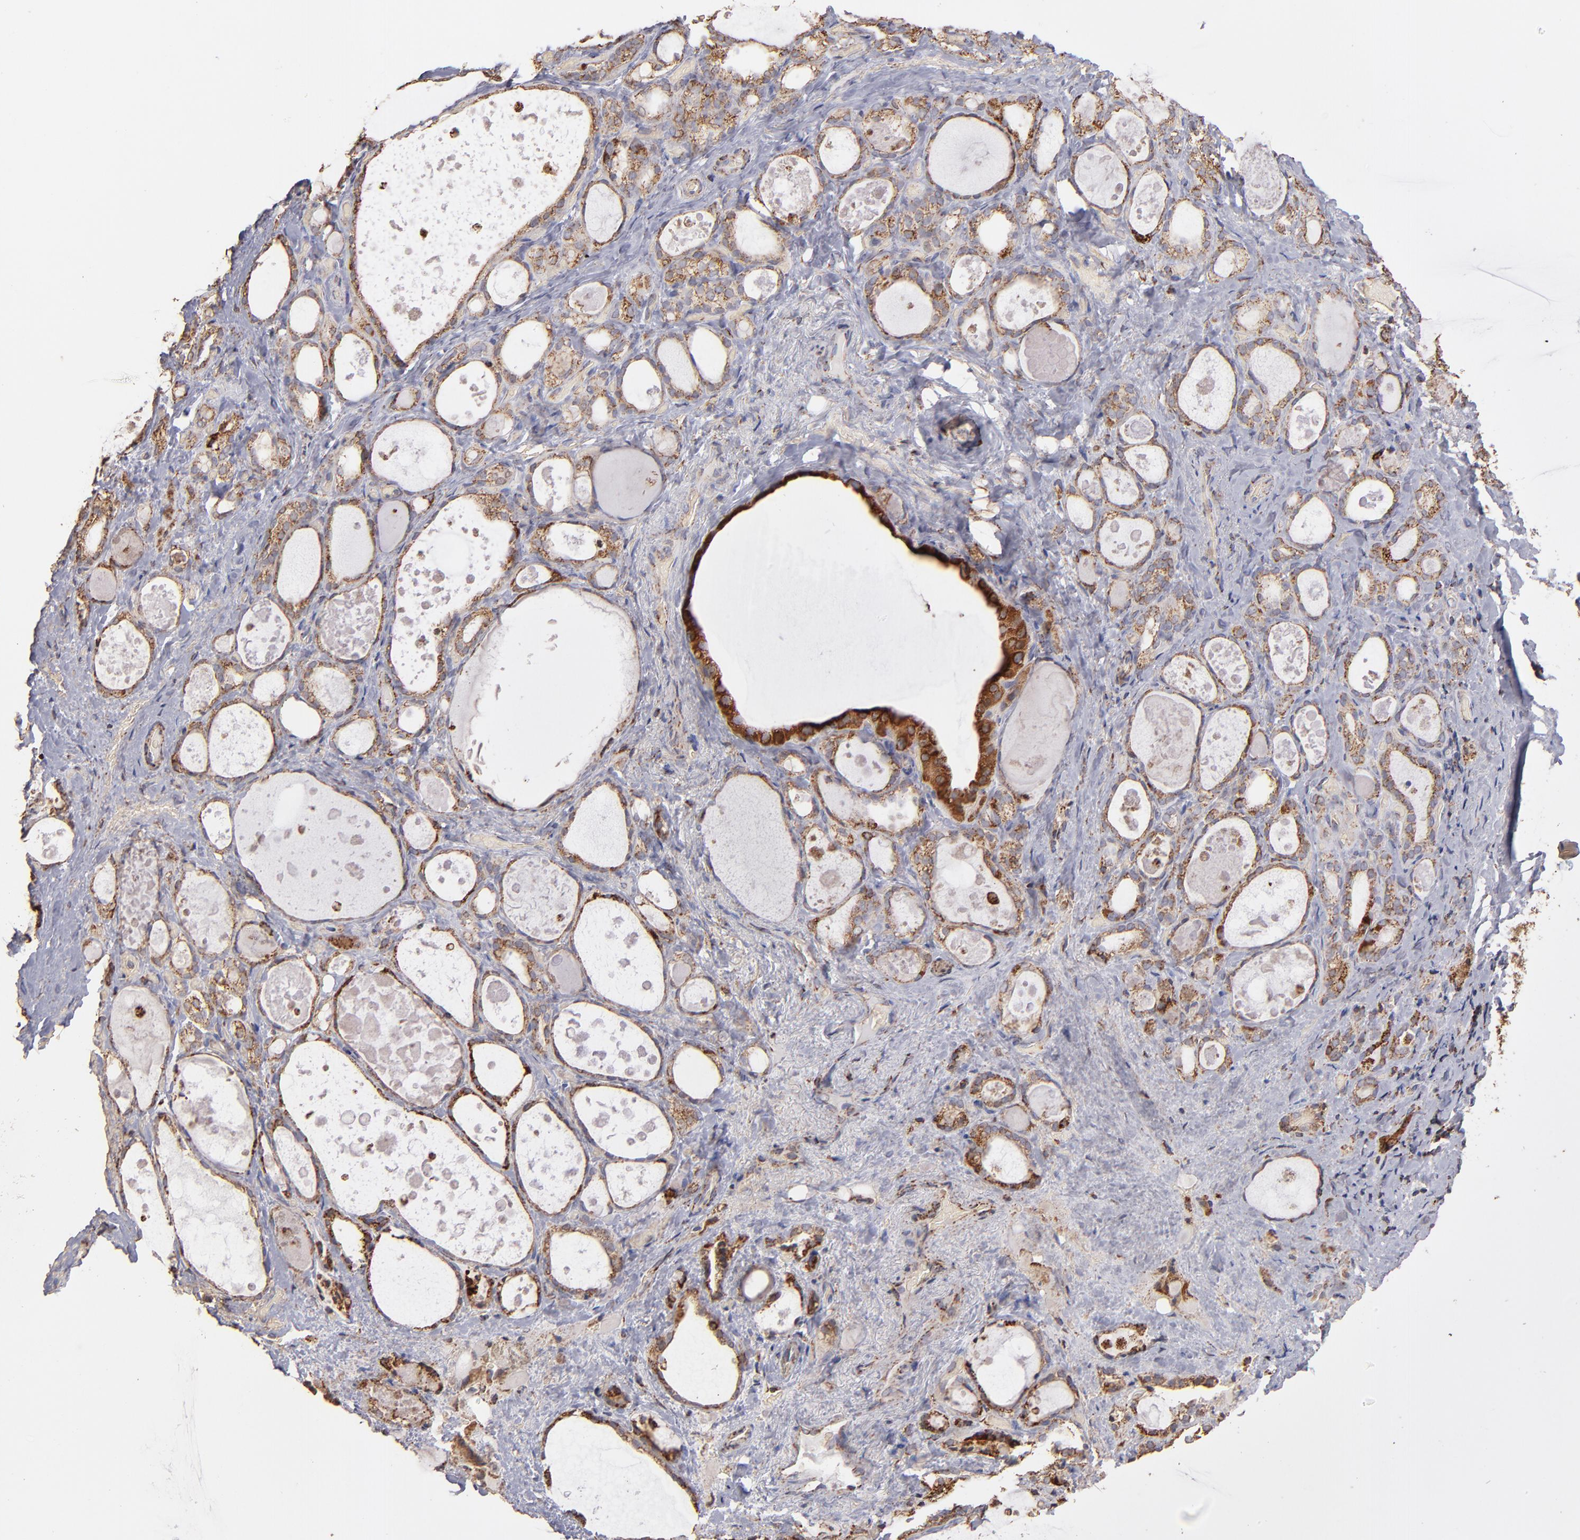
{"staining": {"intensity": "moderate", "quantity": ">75%", "location": "cytoplasmic/membranous"}, "tissue": "thyroid gland", "cell_type": "Glandular cells", "image_type": "normal", "snomed": [{"axis": "morphology", "description": "Normal tissue, NOS"}, {"axis": "topography", "description": "Thyroid gland"}], "caption": "This photomicrograph exhibits immunohistochemistry (IHC) staining of normal human thyroid gland, with medium moderate cytoplasmic/membranous expression in approximately >75% of glandular cells.", "gene": "DLST", "patient": {"sex": "female", "age": 75}}